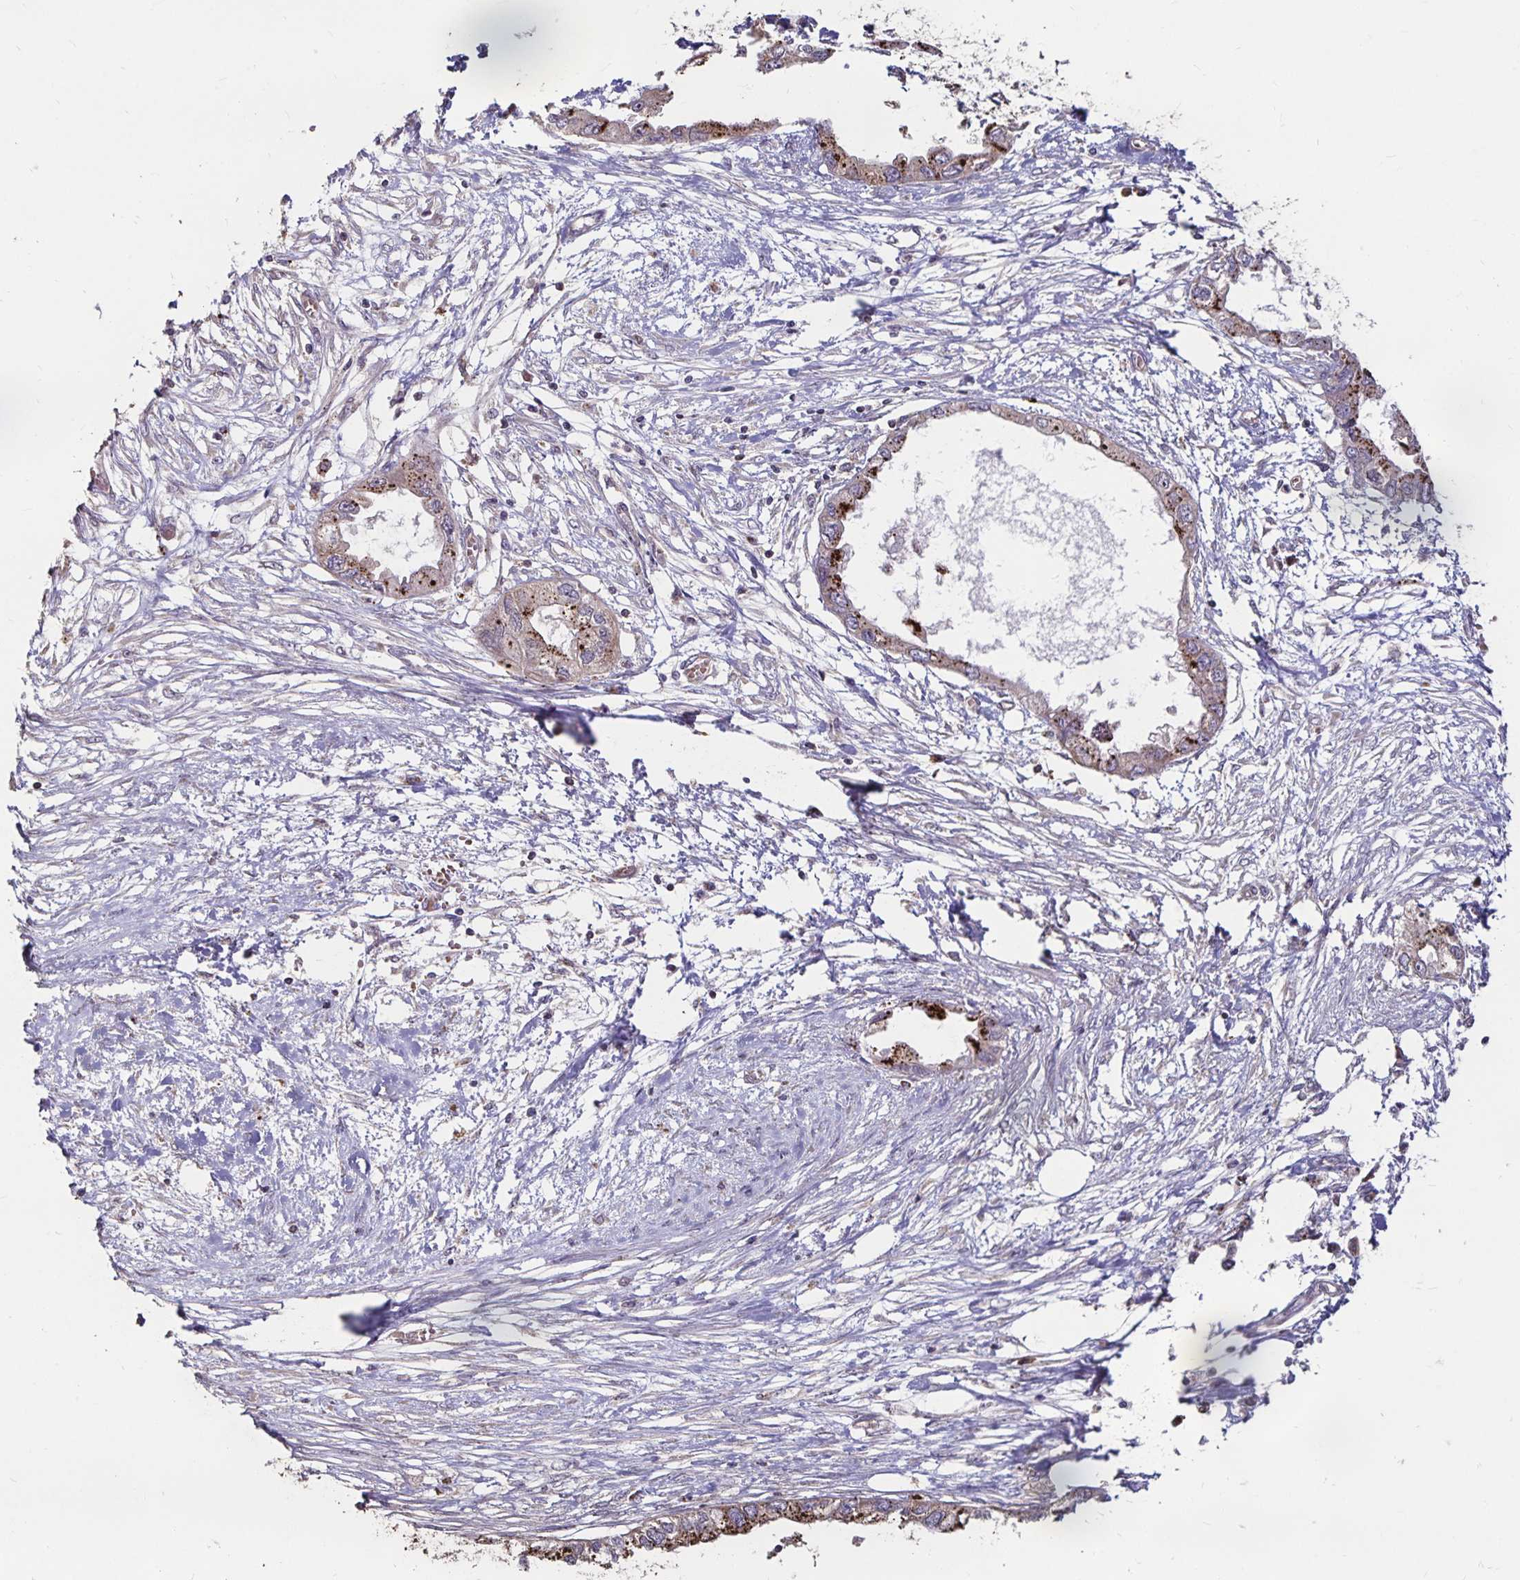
{"staining": {"intensity": "moderate", "quantity": "<25%", "location": "cytoplasmic/membranous"}, "tissue": "endometrial cancer", "cell_type": "Tumor cells", "image_type": "cancer", "snomed": [{"axis": "morphology", "description": "Adenocarcinoma, NOS"}, {"axis": "morphology", "description": "Adenocarcinoma, metastatic, NOS"}, {"axis": "topography", "description": "Adipose tissue"}, {"axis": "topography", "description": "Endometrium"}], "caption": "The photomicrograph shows immunohistochemical staining of adenocarcinoma (endometrial). There is moderate cytoplasmic/membranous staining is identified in about <25% of tumor cells.", "gene": "EMC10", "patient": {"sex": "female", "age": 67}}